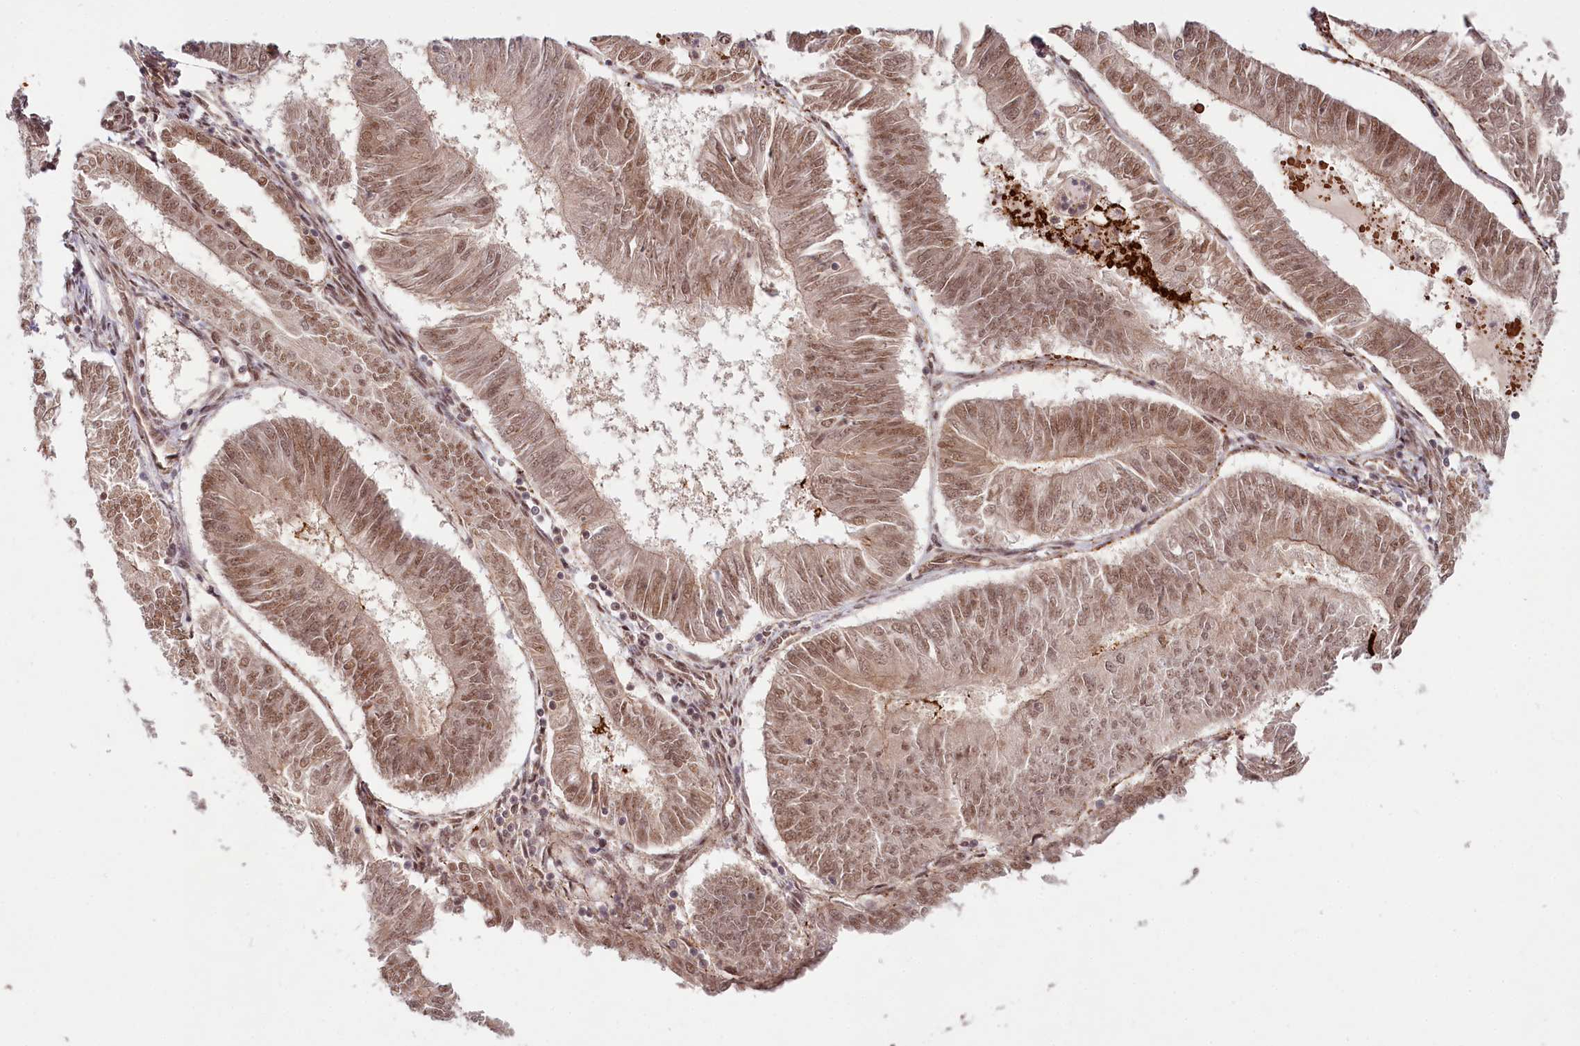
{"staining": {"intensity": "moderate", "quantity": ">75%", "location": "nuclear"}, "tissue": "endometrial cancer", "cell_type": "Tumor cells", "image_type": "cancer", "snomed": [{"axis": "morphology", "description": "Adenocarcinoma, NOS"}, {"axis": "topography", "description": "Endometrium"}], "caption": "IHC histopathology image of neoplastic tissue: endometrial cancer stained using IHC shows medium levels of moderate protein expression localized specifically in the nuclear of tumor cells, appearing as a nuclear brown color.", "gene": "CCDC65", "patient": {"sex": "female", "age": 58}}